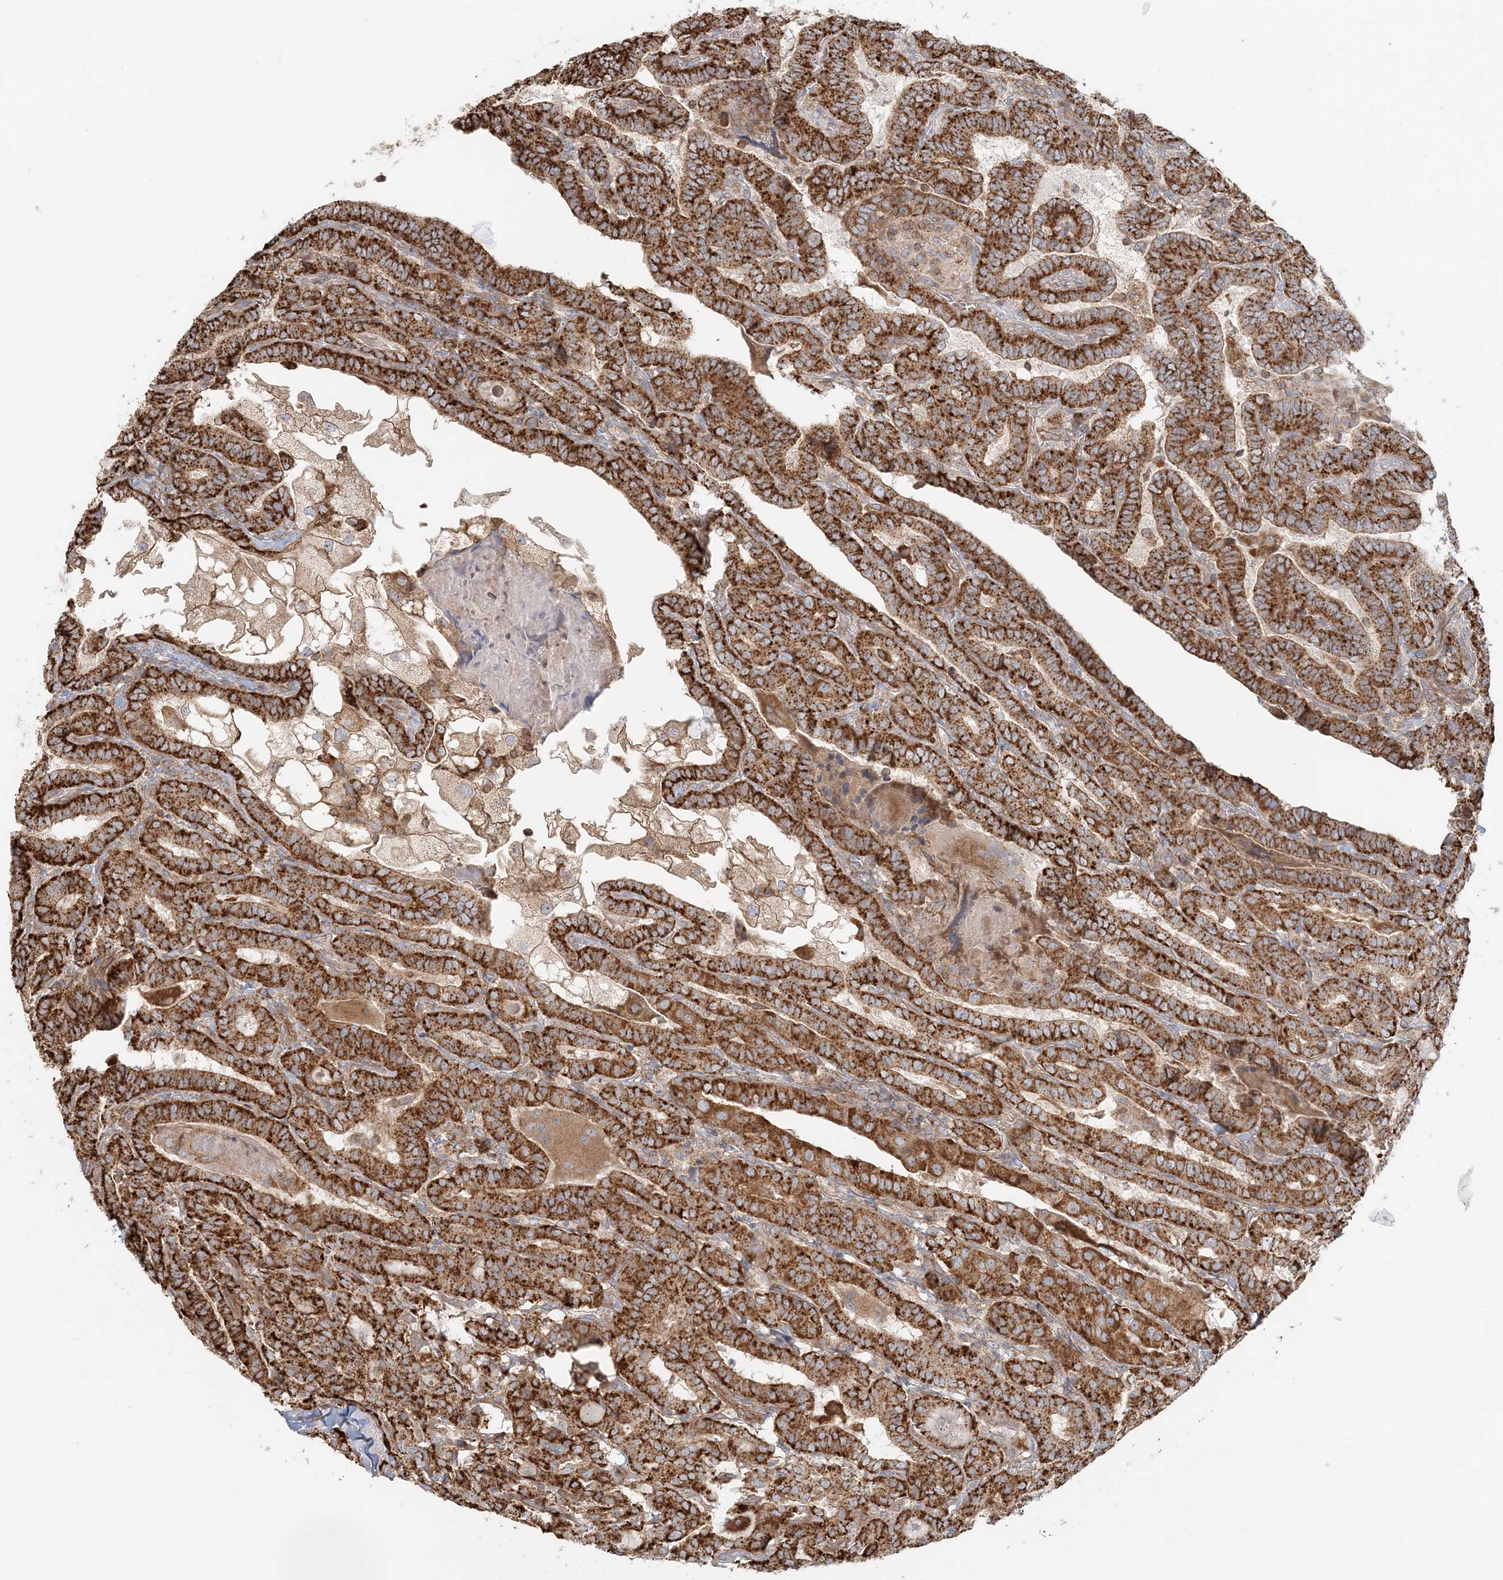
{"staining": {"intensity": "strong", "quantity": ">75%", "location": "cytoplasmic/membranous"}, "tissue": "thyroid cancer", "cell_type": "Tumor cells", "image_type": "cancer", "snomed": [{"axis": "morphology", "description": "Papillary adenocarcinoma, NOS"}, {"axis": "topography", "description": "Thyroid gland"}], "caption": "Tumor cells display strong cytoplasmic/membranous staining in about >75% of cells in thyroid cancer.", "gene": "KIAA0232", "patient": {"sex": "female", "age": 72}}